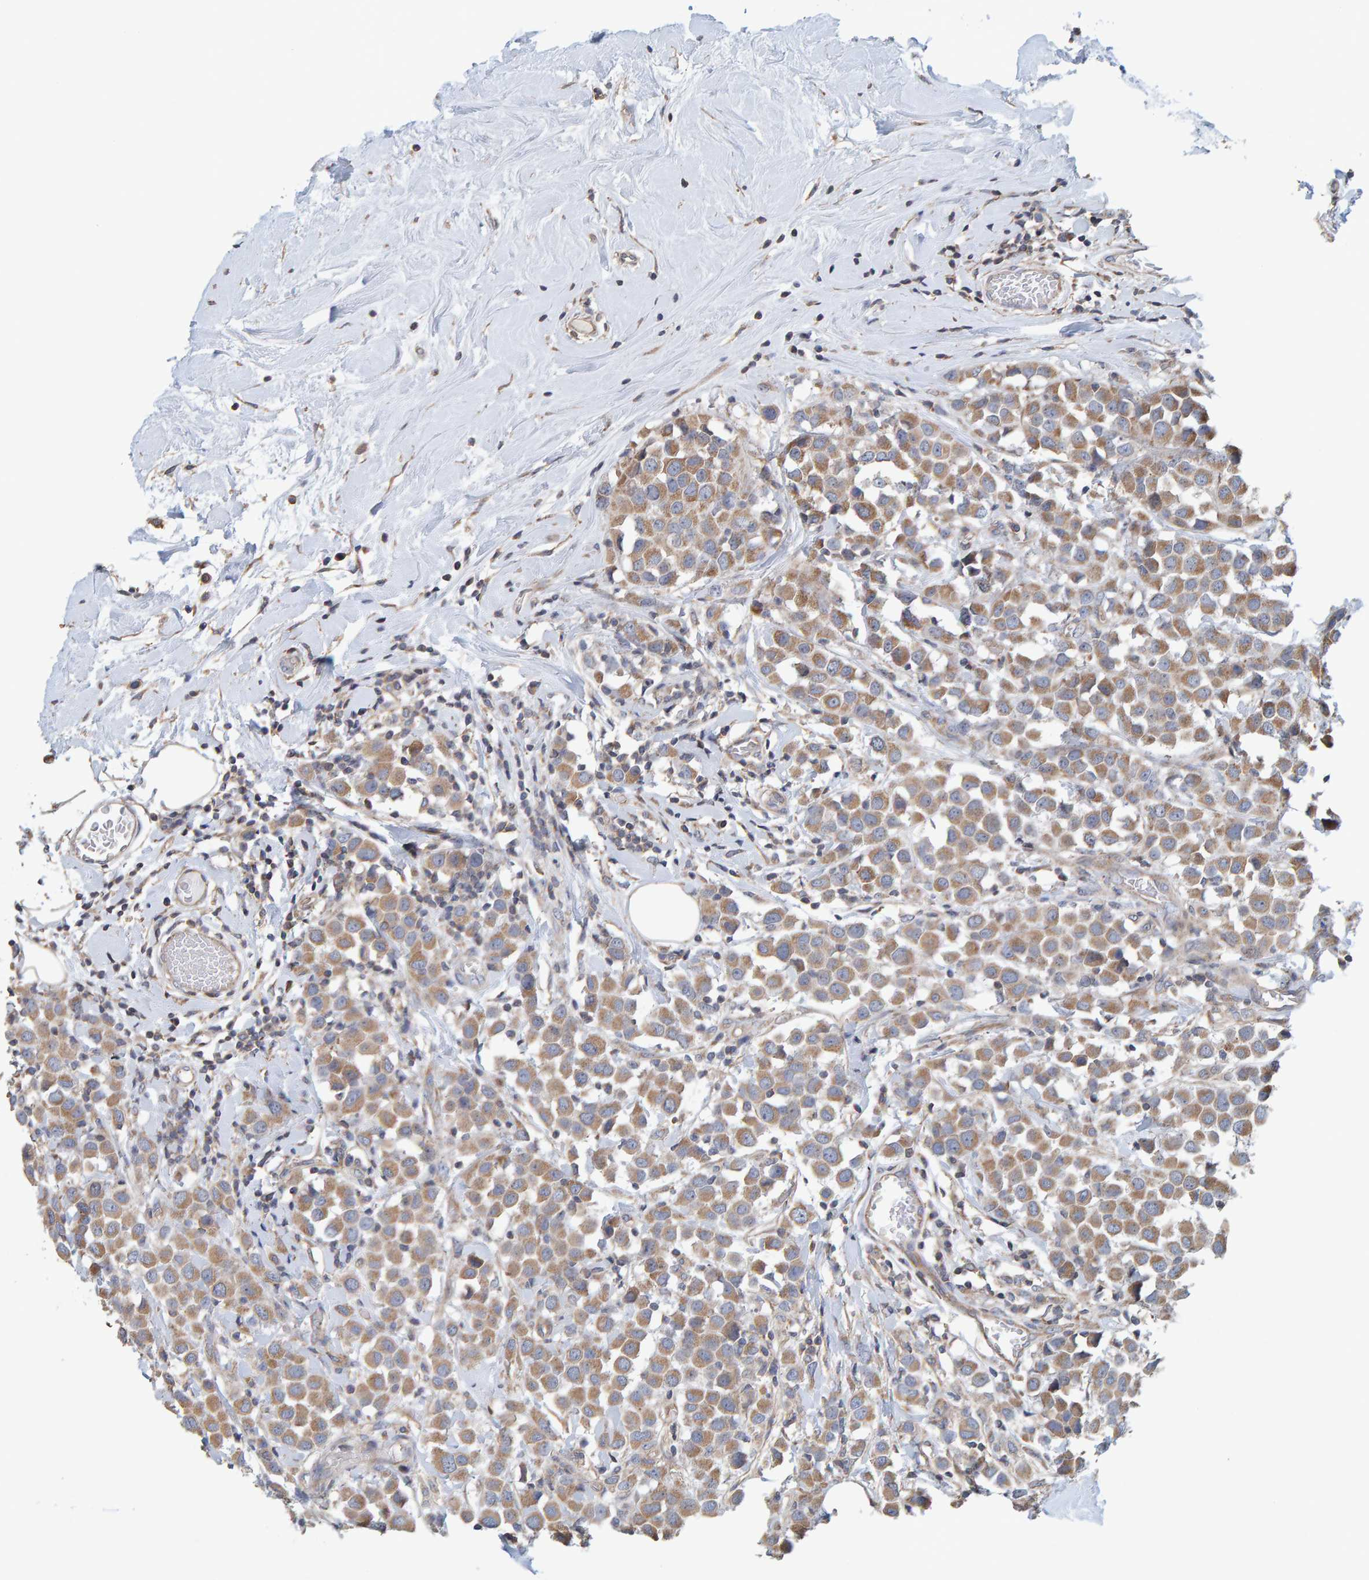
{"staining": {"intensity": "moderate", "quantity": ">75%", "location": "cytoplasmic/membranous"}, "tissue": "breast cancer", "cell_type": "Tumor cells", "image_type": "cancer", "snomed": [{"axis": "morphology", "description": "Duct carcinoma"}, {"axis": "topography", "description": "Breast"}], "caption": "Human breast invasive ductal carcinoma stained with a protein marker displays moderate staining in tumor cells.", "gene": "RGP1", "patient": {"sex": "female", "age": 61}}